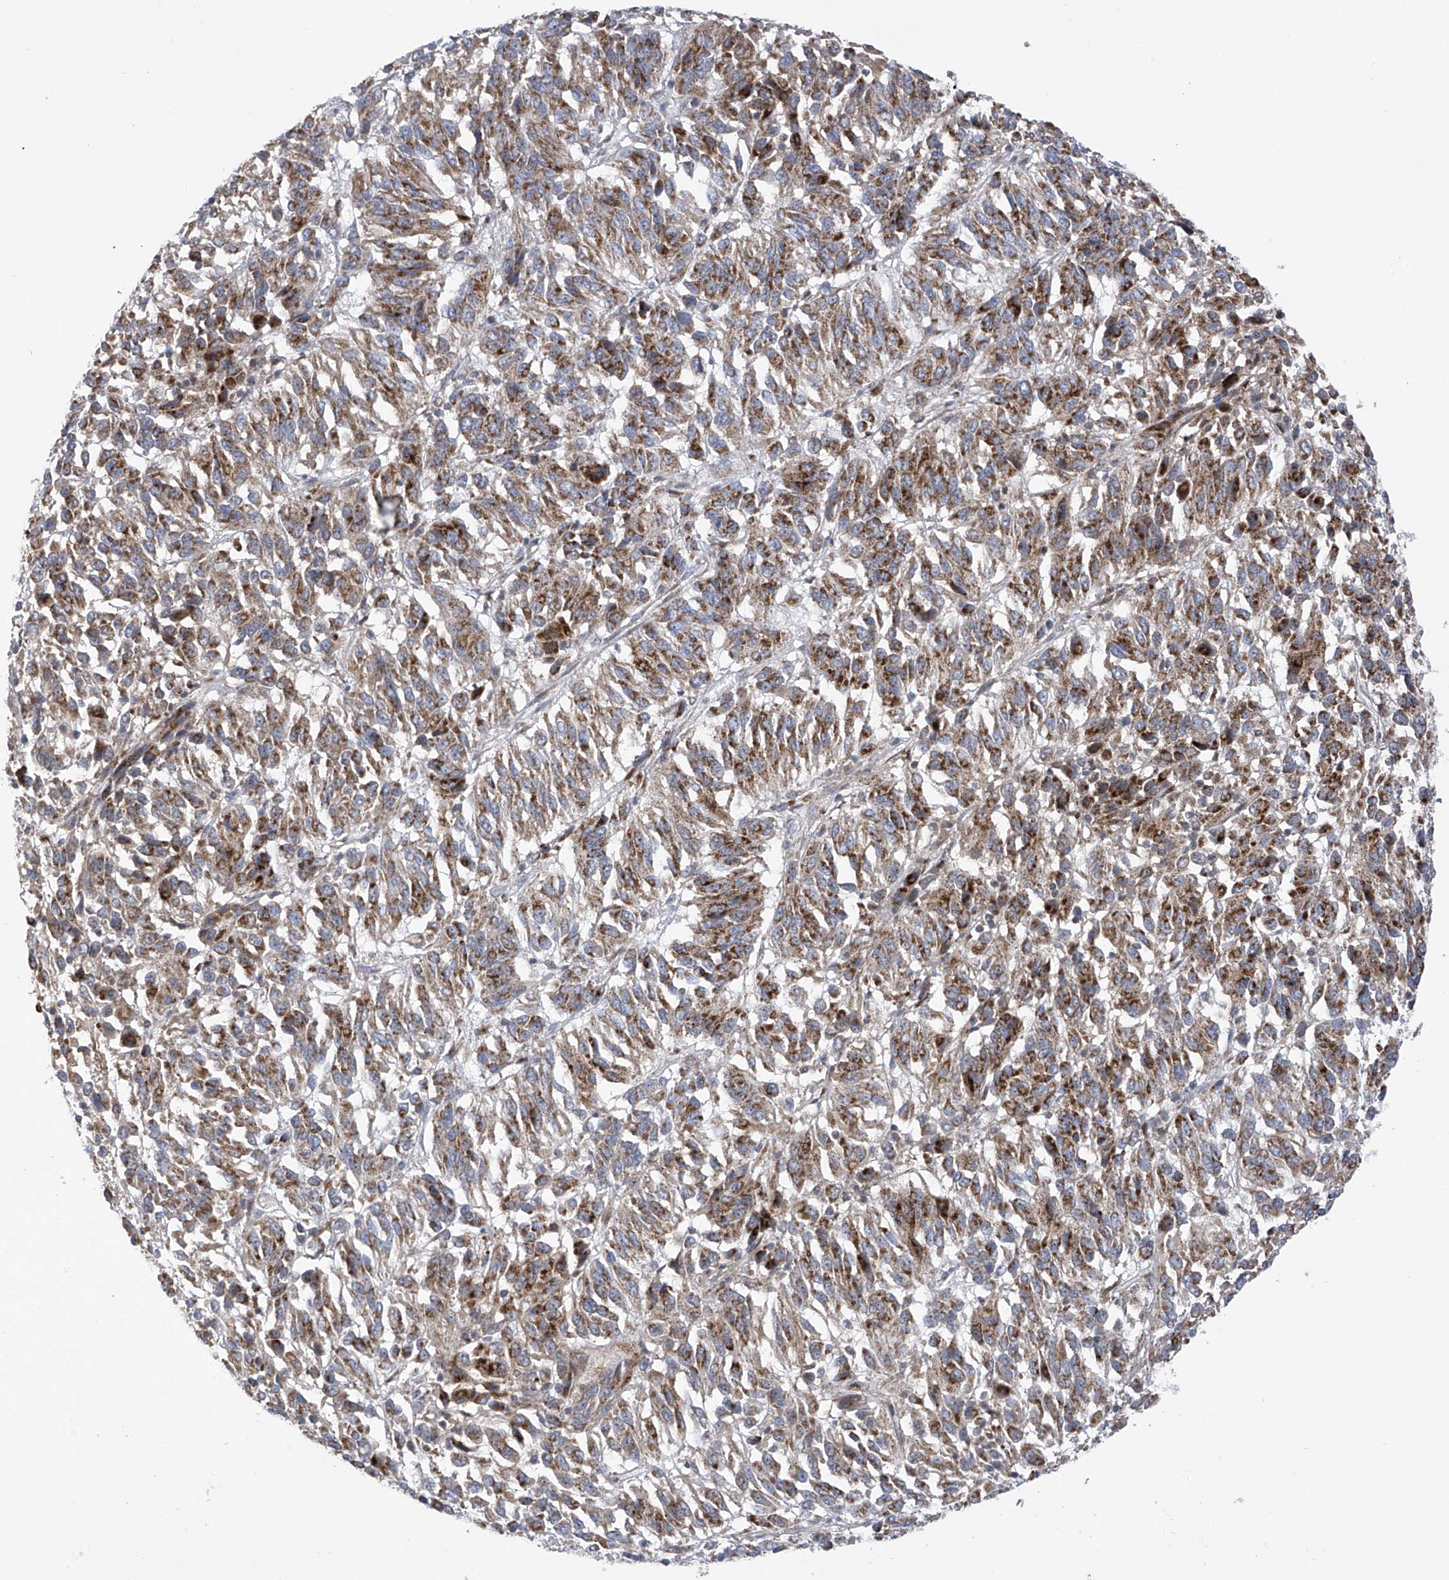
{"staining": {"intensity": "moderate", "quantity": ">75%", "location": "cytoplasmic/membranous"}, "tissue": "melanoma", "cell_type": "Tumor cells", "image_type": "cancer", "snomed": [{"axis": "morphology", "description": "Malignant melanoma, Metastatic site"}, {"axis": "topography", "description": "Lung"}], "caption": "Malignant melanoma (metastatic site) stained with DAB immunohistochemistry (IHC) reveals medium levels of moderate cytoplasmic/membranous positivity in about >75% of tumor cells.", "gene": "SLCO4A1", "patient": {"sex": "male", "age": 64}}